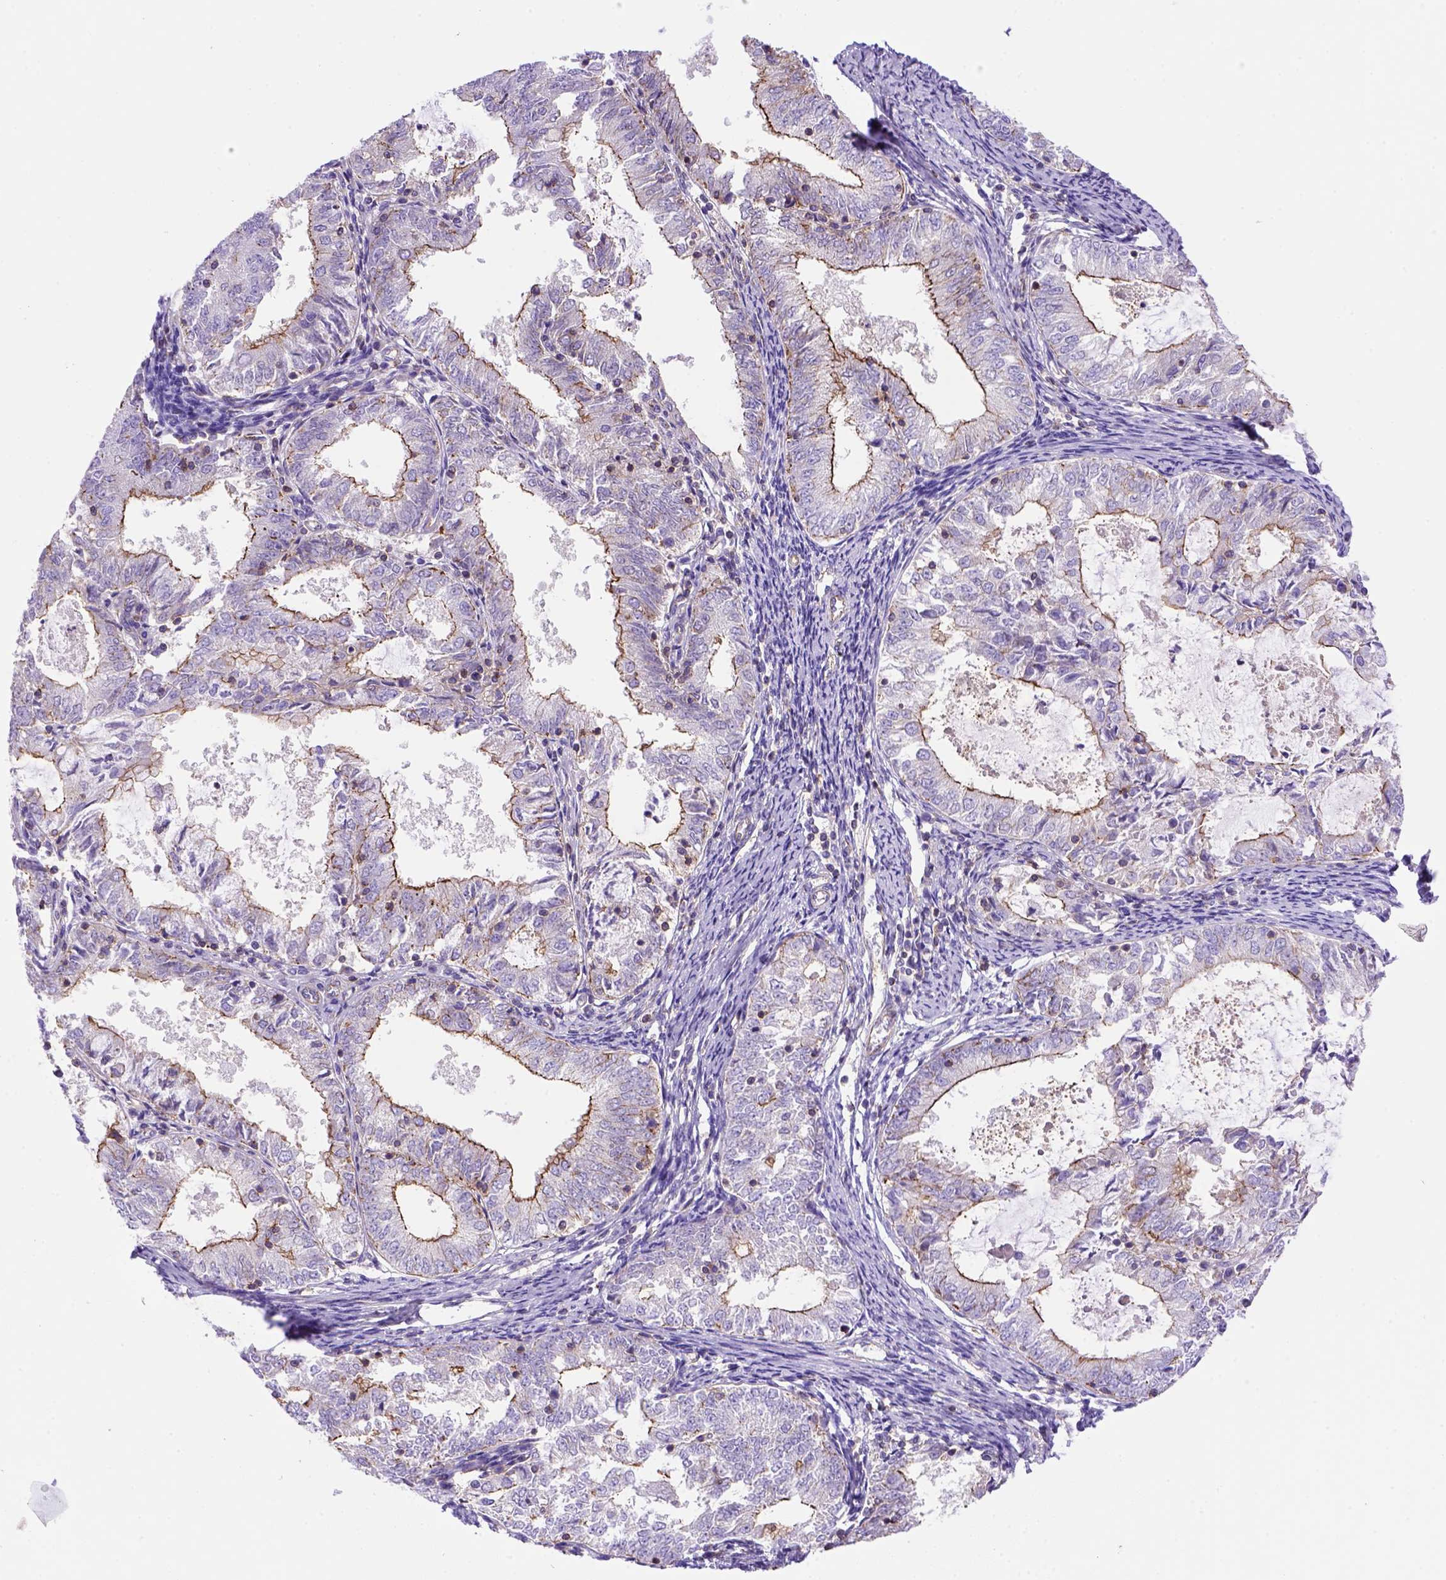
{"staining": {"intensity": "strong", "quantity": "25%-75%", "location": "cytoplasmic/membranous"}, "tissue": "endometrial cancer", "cell_type": "Tumor cells", "image_type": "cancer", "snomed": [{"axis": "morphology", "description": "Adenocarcinoma, NOS"}, {"axis": "topography", "description": "Endometrium"}], "caption": "This is an image of IHC staining of endometrial cancer, which shows strong positivity in the cytoplasmic/membranous of tumor cells.", "gene": "PEX12", "patient": {"sex": "female", "age": 57}}